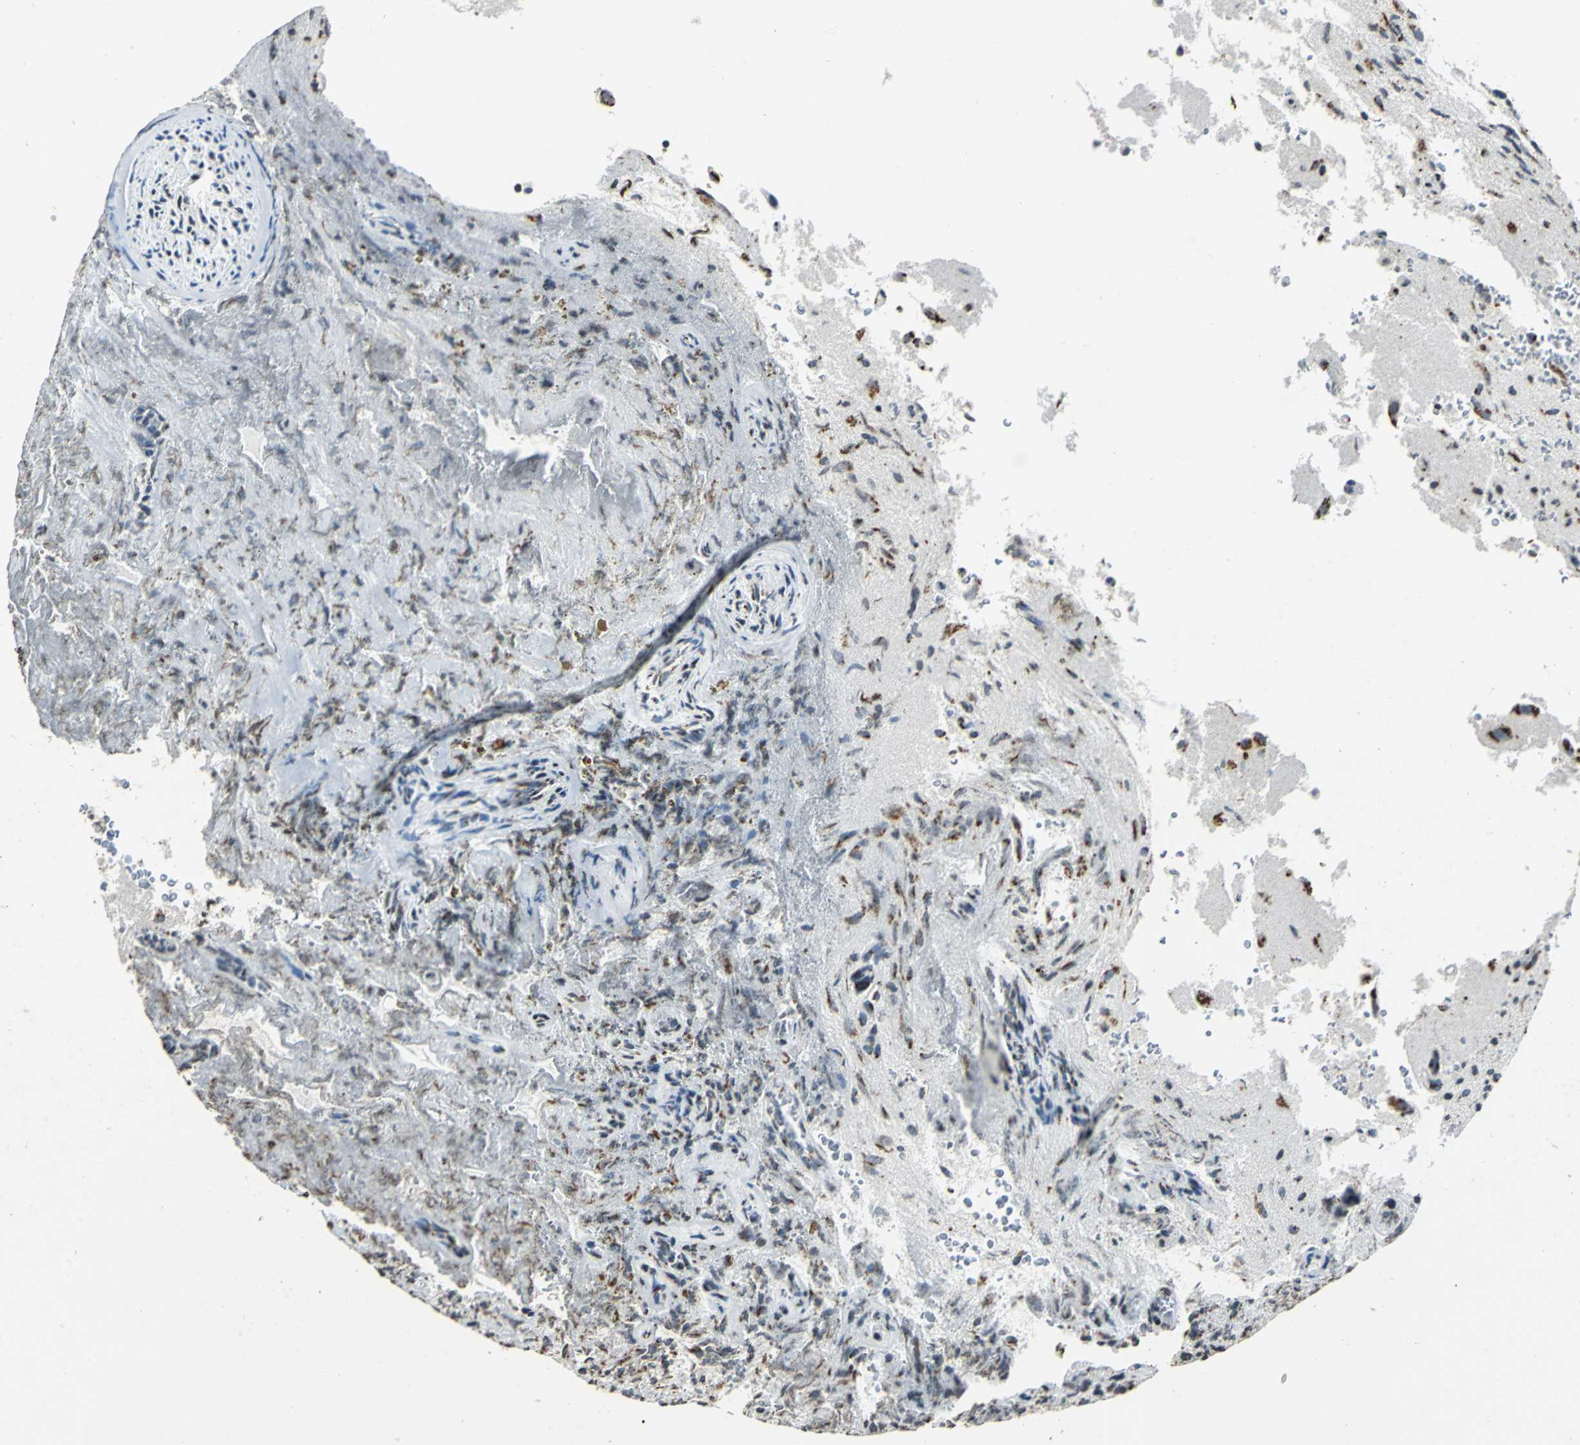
{"staining": {"intensity": "strong", "quantity": ">75%", "location": "cytoplasmic/membranous"}, "tissue": "glioma", "cell_type": "Tumor cells", "image_type": "cancer", "snomed": [{"axis": "morphology", "description": "Normal tissue, NOS"}, {"axis": "morphology", "description": "Glioma, malignant, High grade"}, {"axis": "topography", "description": "Cerebral cortex"}], "caption": "This is a micrograph of immunohistochemistry staining of high-grade glioma (malignant), which shows strong expression in the cytoplasmic/membranous of tumor cells.", "gene": "TMEM115", "patient": {"sex": "male", "age": 75}}